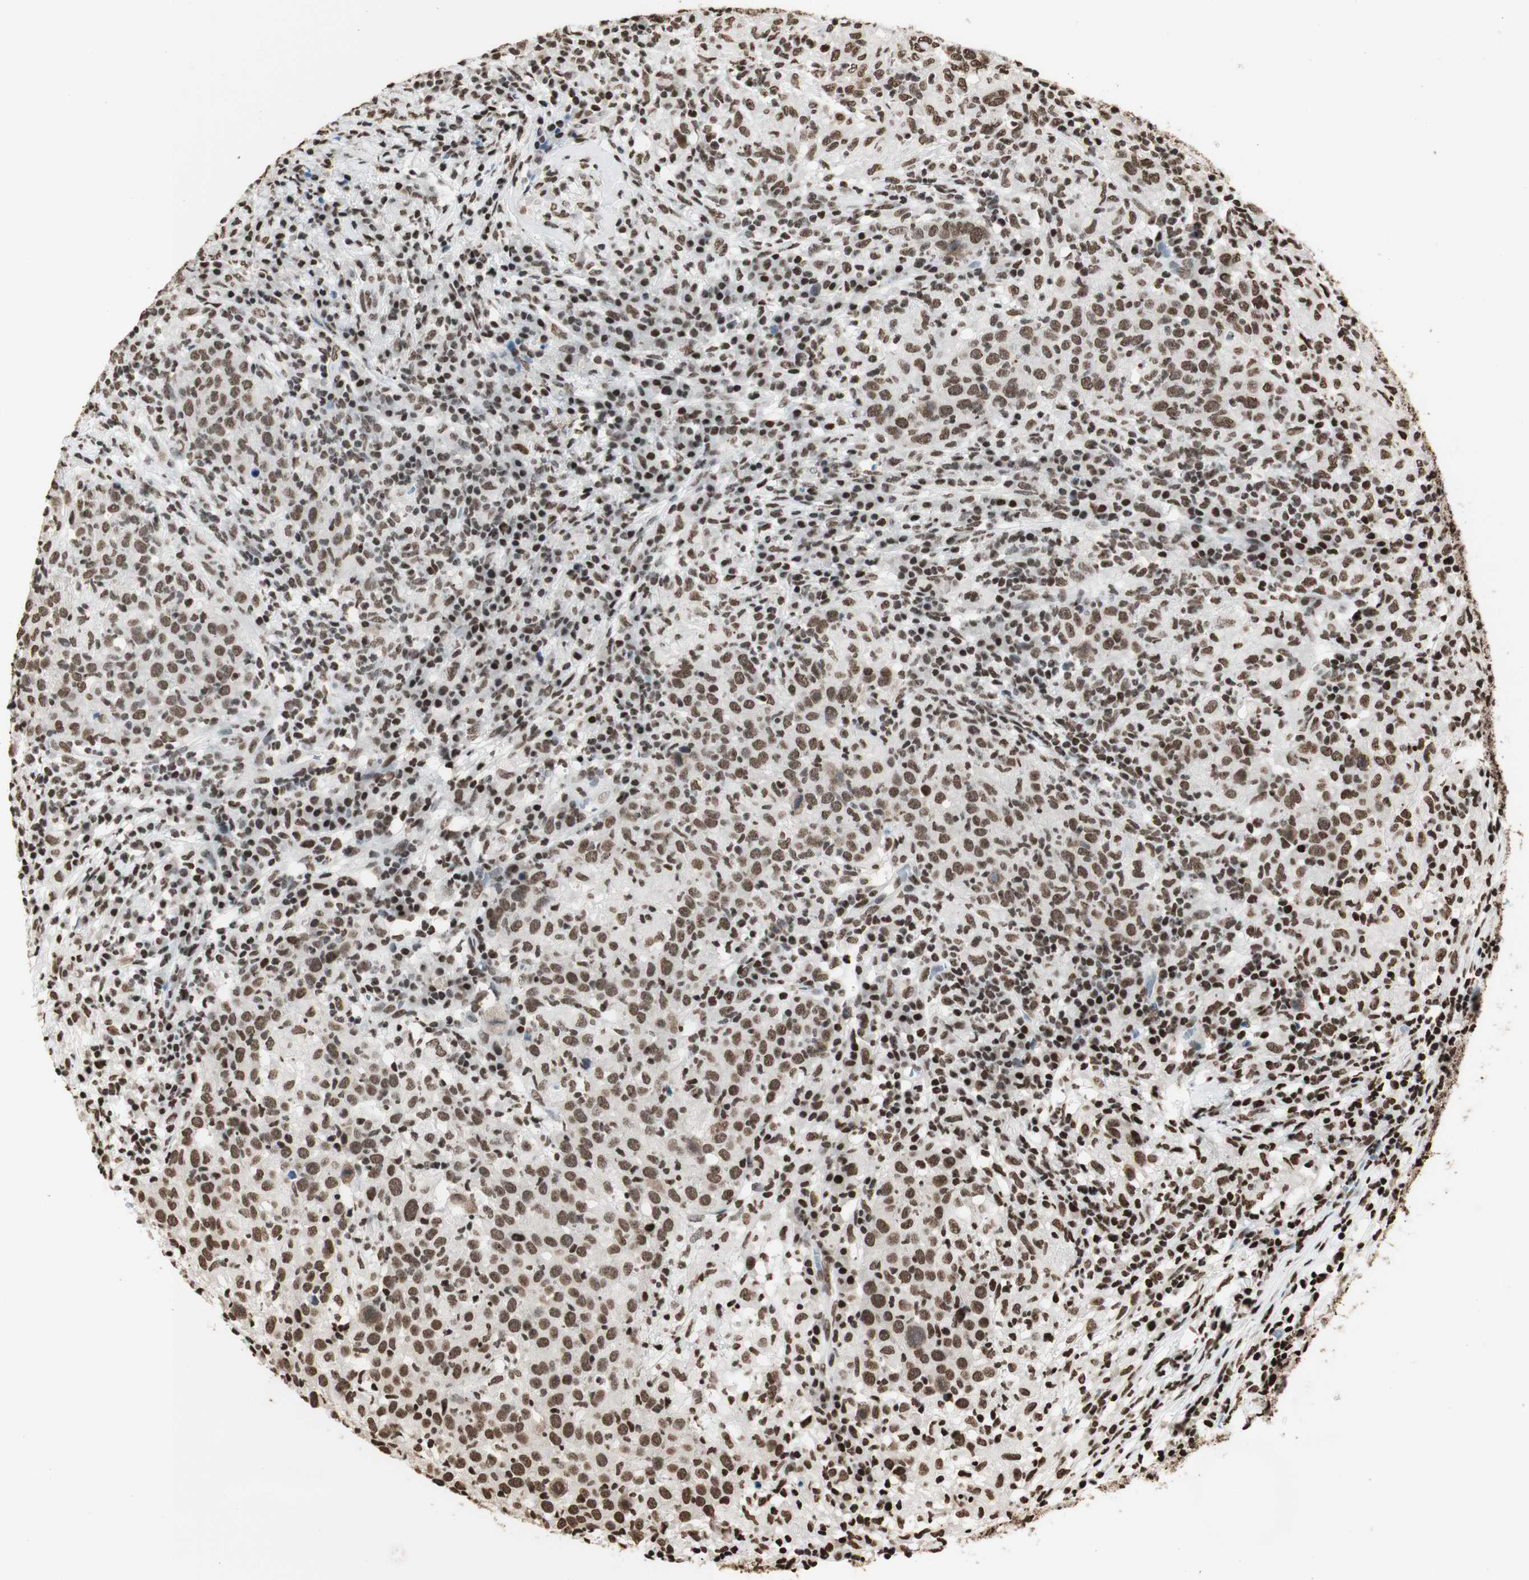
{"staining": {"intensity": "strong", "quantity": ">75%", "location": "nuclear"}, "tissue": "head and neck cancer", "cell_type": "Tumor cells", "image_type": "cancer", "snomed": [{"axis": "morphology", "description": "Adenocarcinoma, NOS"}, {"axis": "topography", "description": "Salivary gland"}, {"axis": "topography", "description": "Head-Neck"}], "caption": "Immunohistochemical staining of human head and neck adenocarcinoma reveals high levels of strong nuclear positivity in about >75% of tumor cells. Ihc stains the protein of interest in brown and the nuclei are stained blue.", "gene": "HNRNPA2B1", "patient": {"sex": "female", "age": 65}}